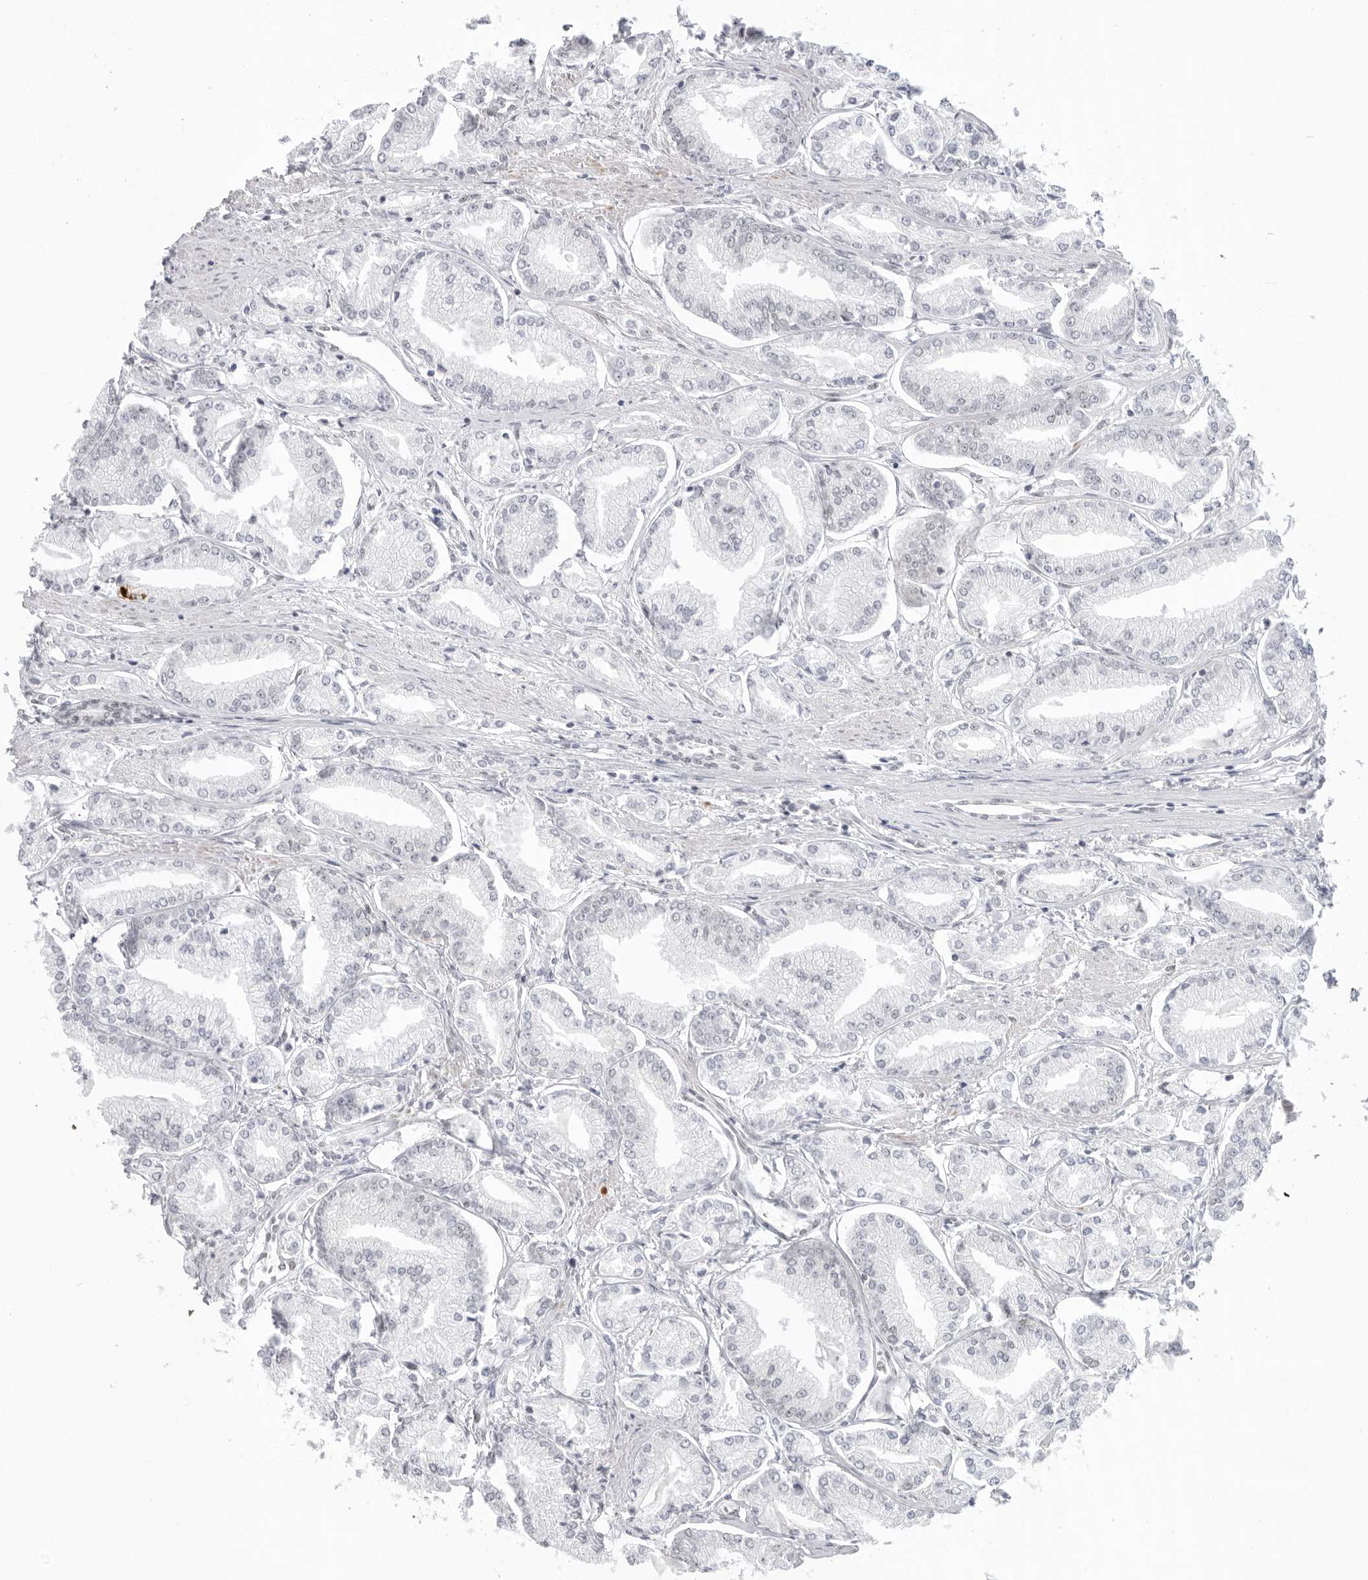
{"staining": {"intensity": "negative", "quantity": "none", "location": "none"}, "tissue": "prostate cancer", "cell_type": "Tumor cells", "image_type": "cancer", "snomed": [{"axis": "morphology", "description": "Adenocarcinoma, Low grade"}, {"axis": "topography", "description": "Prostate"}], "caption": "A photomicrograph of human prostate low-grade adenocarcinoma is negative for staining in tumor cells.", "gene": "FOXK2", "patient": {"sex": "male", "age": 52}}